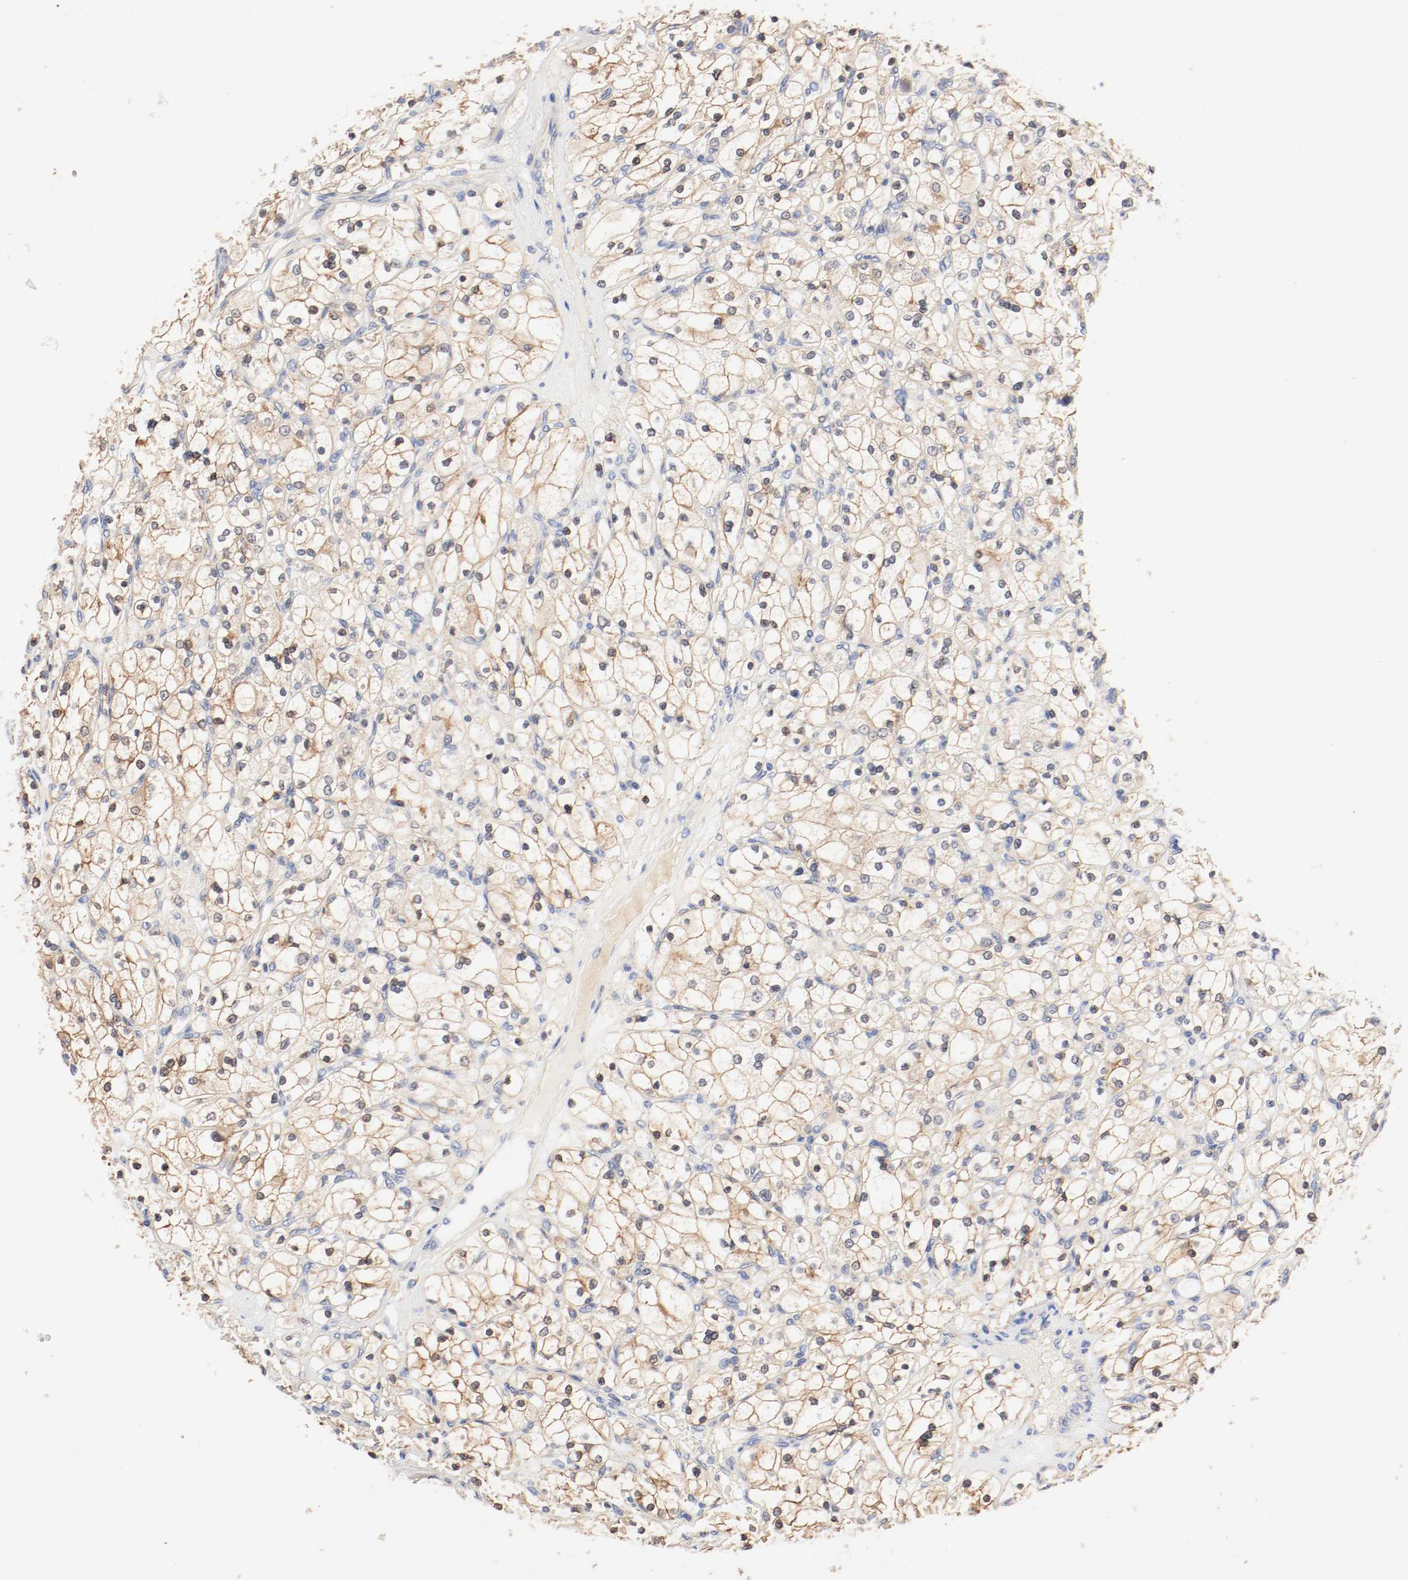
{"staining": {"intensity": "moderate", "quantity": ">75%", "location": "cytoplasmic/membranous,nuclear"}, "tissue": "renal cancer", "cell_type": "Tumor cells", "image_type": "cancer", "snomed": [{"axis": "morphology", "description": "Adenocarcinoma, NOS"}, {"axis": "topography", "description": "Kidney"}], "caption": "Renal cancer (adenocarcinoma) stained for a protein displays moderate cytoplasmic/membranous and nuclear positivity in tumor cells.", "gene": "GIT1", "patient": {"sex": "female", "age": 83}}